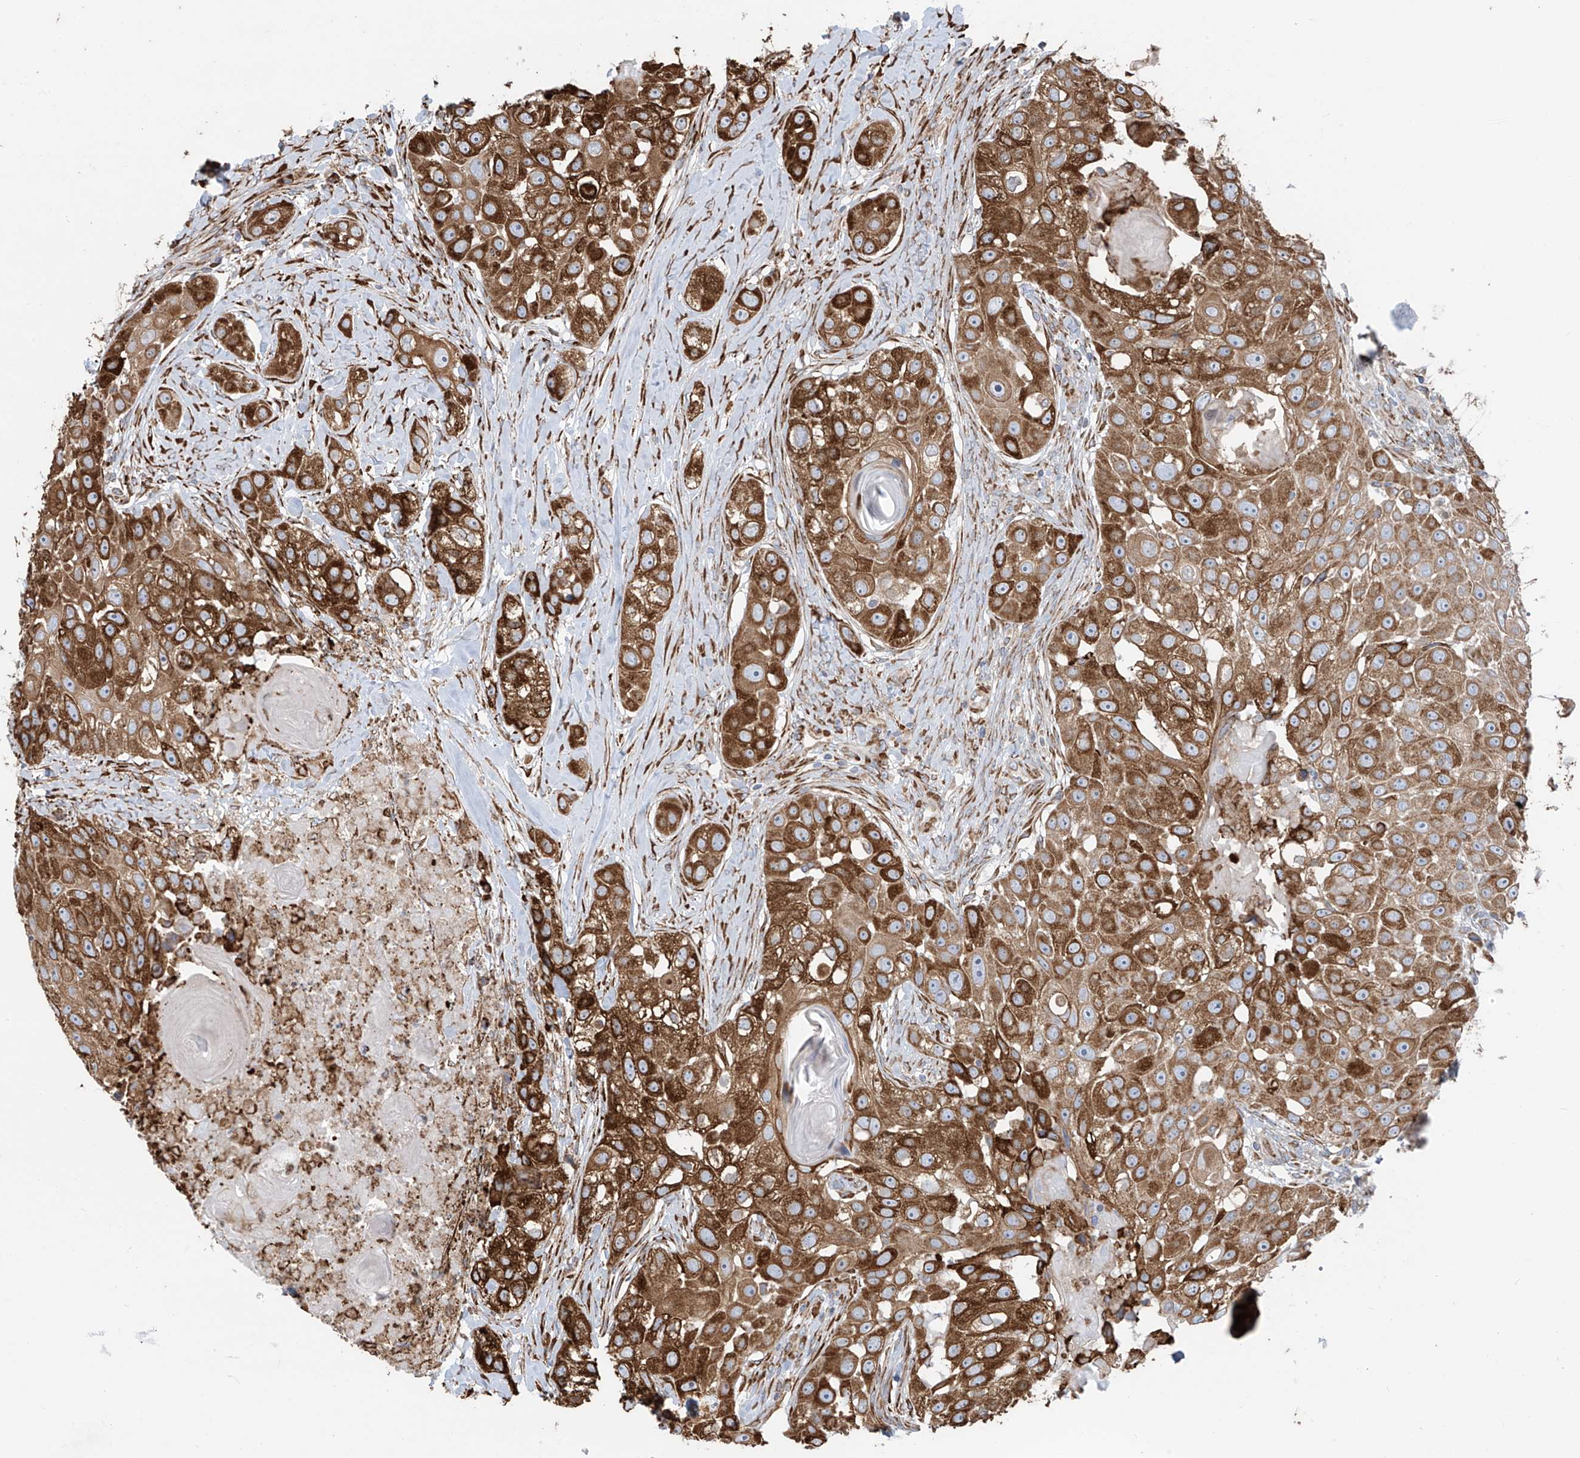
{"staining": {"intensity": "strong", "quantity": ">75%", "location": "cytoplasmic/membranous"}, "tissue": "head and neck cancer", "cell_type": "Tumor cells", "image_type": "cancer", "snomed": [{"axis": "morphology", "description": "Normal tissue, NOS"}, {"axis": "morphology", "description": "Squamous cell carcinoma, NOS"}, {"axis": "topography", "description": "Skeletal muscle"}, {"axis": "topography", "description": "Head-Neck"}], "caption": "An image showing strong cytoplasmic/membranous expression in about >75% of tumor cells in head and neck squamous cell carcinoma, as visualized by brown immunohistochemical staining.", "gene": "ZNF354C", "patient": {"sex": "male", "age": 51}}